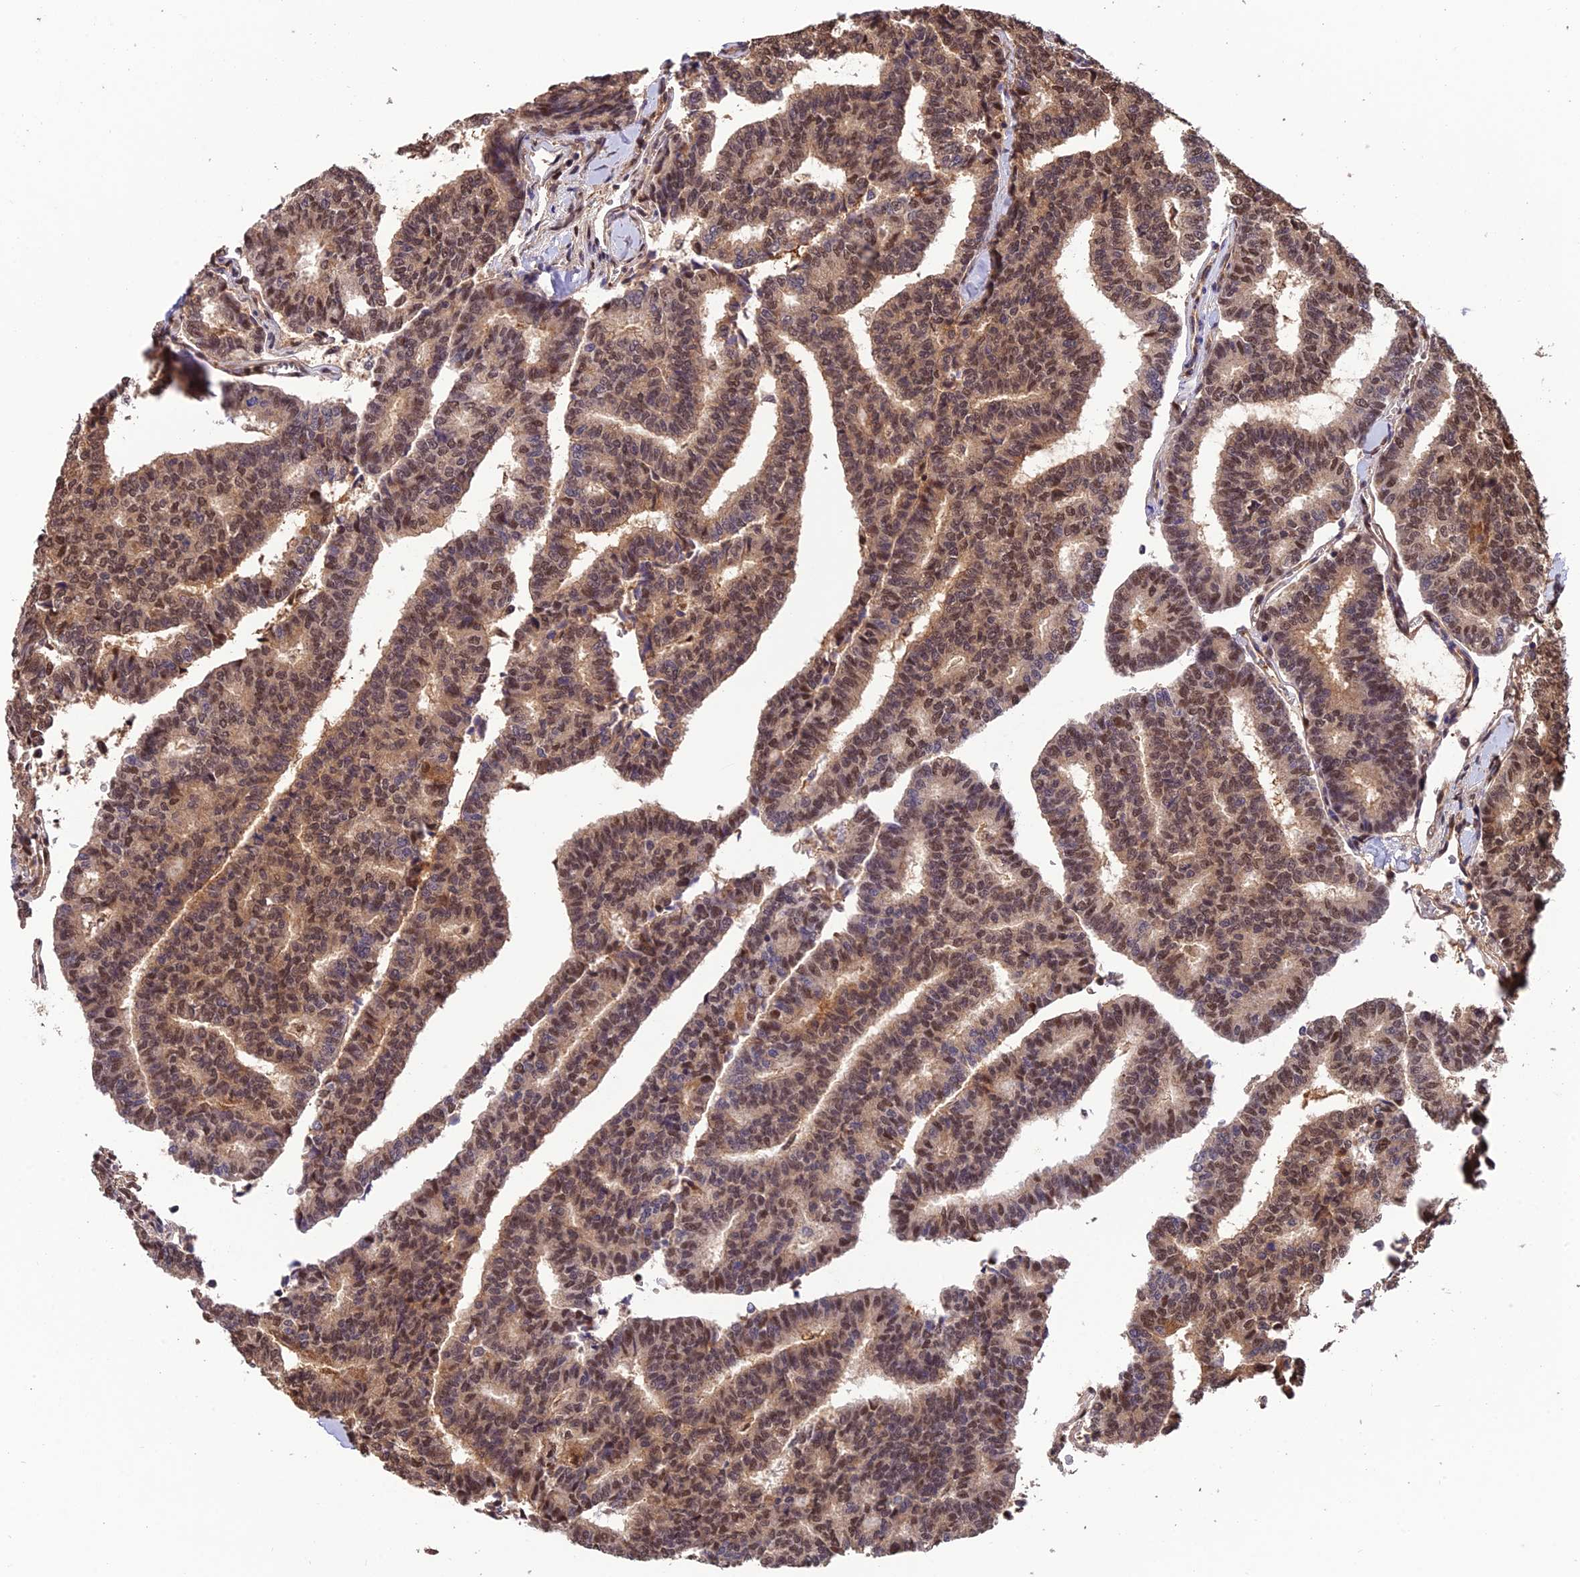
{"staining": {"intensity": "moderate", "quantity": ">75%", "location": "cytoplasmic/membranous,nuclear"}, "tissue": "thyroid cancer", "cell_type": "Tumor cells", "image_type": "cancer", "snomed": [{"axis": "morphology", "description": "Papillary adenocarcinoma, NOS"}, {"axis": "topography", "description": "Thyroid gland"}], "caption": "Tumor cells reveal medium levels of moderate cytoplasmic/membranous and nuclear positivity in about >75% of cells in human thyroid papillary adenocarcinoma.", "gene": "PSMB3", "patient": {"sex": "female", "age": 35}}